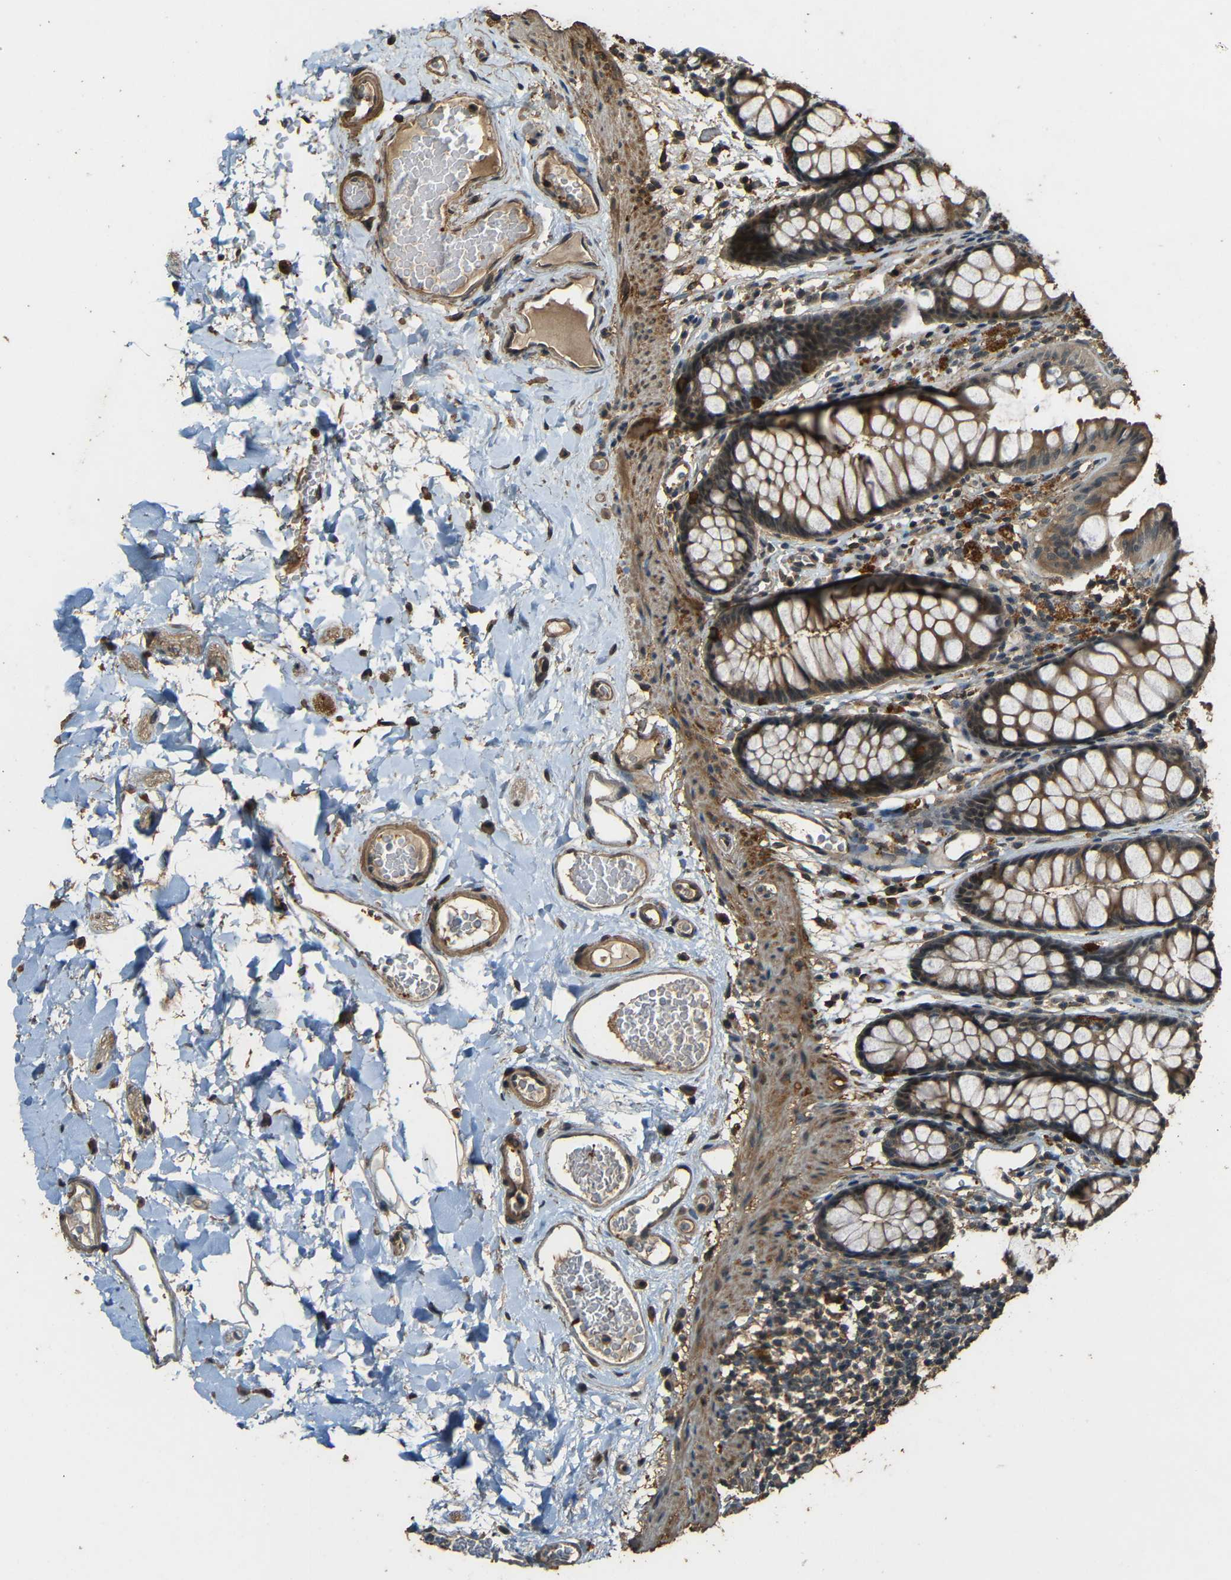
{"staining": {"intensity": "moderate", "quantity": ">75%", "location": "cytoplasmic/membranous"}, "tissue": "colon", "cell_type": "Endothelial cells", "image_type": "normal", "snomed": [{"axis": "morphology", "description": "Normal tissue, NOS"}, {"axis": "topography", "description": "Colon"}], "caption": "A brown stain shows moderate cytoplasmic/membranous expression of a protein in endothelial cells of benign colon.", "gene": "PDE5A", "patient": {"sex": "female", "age": 55}}